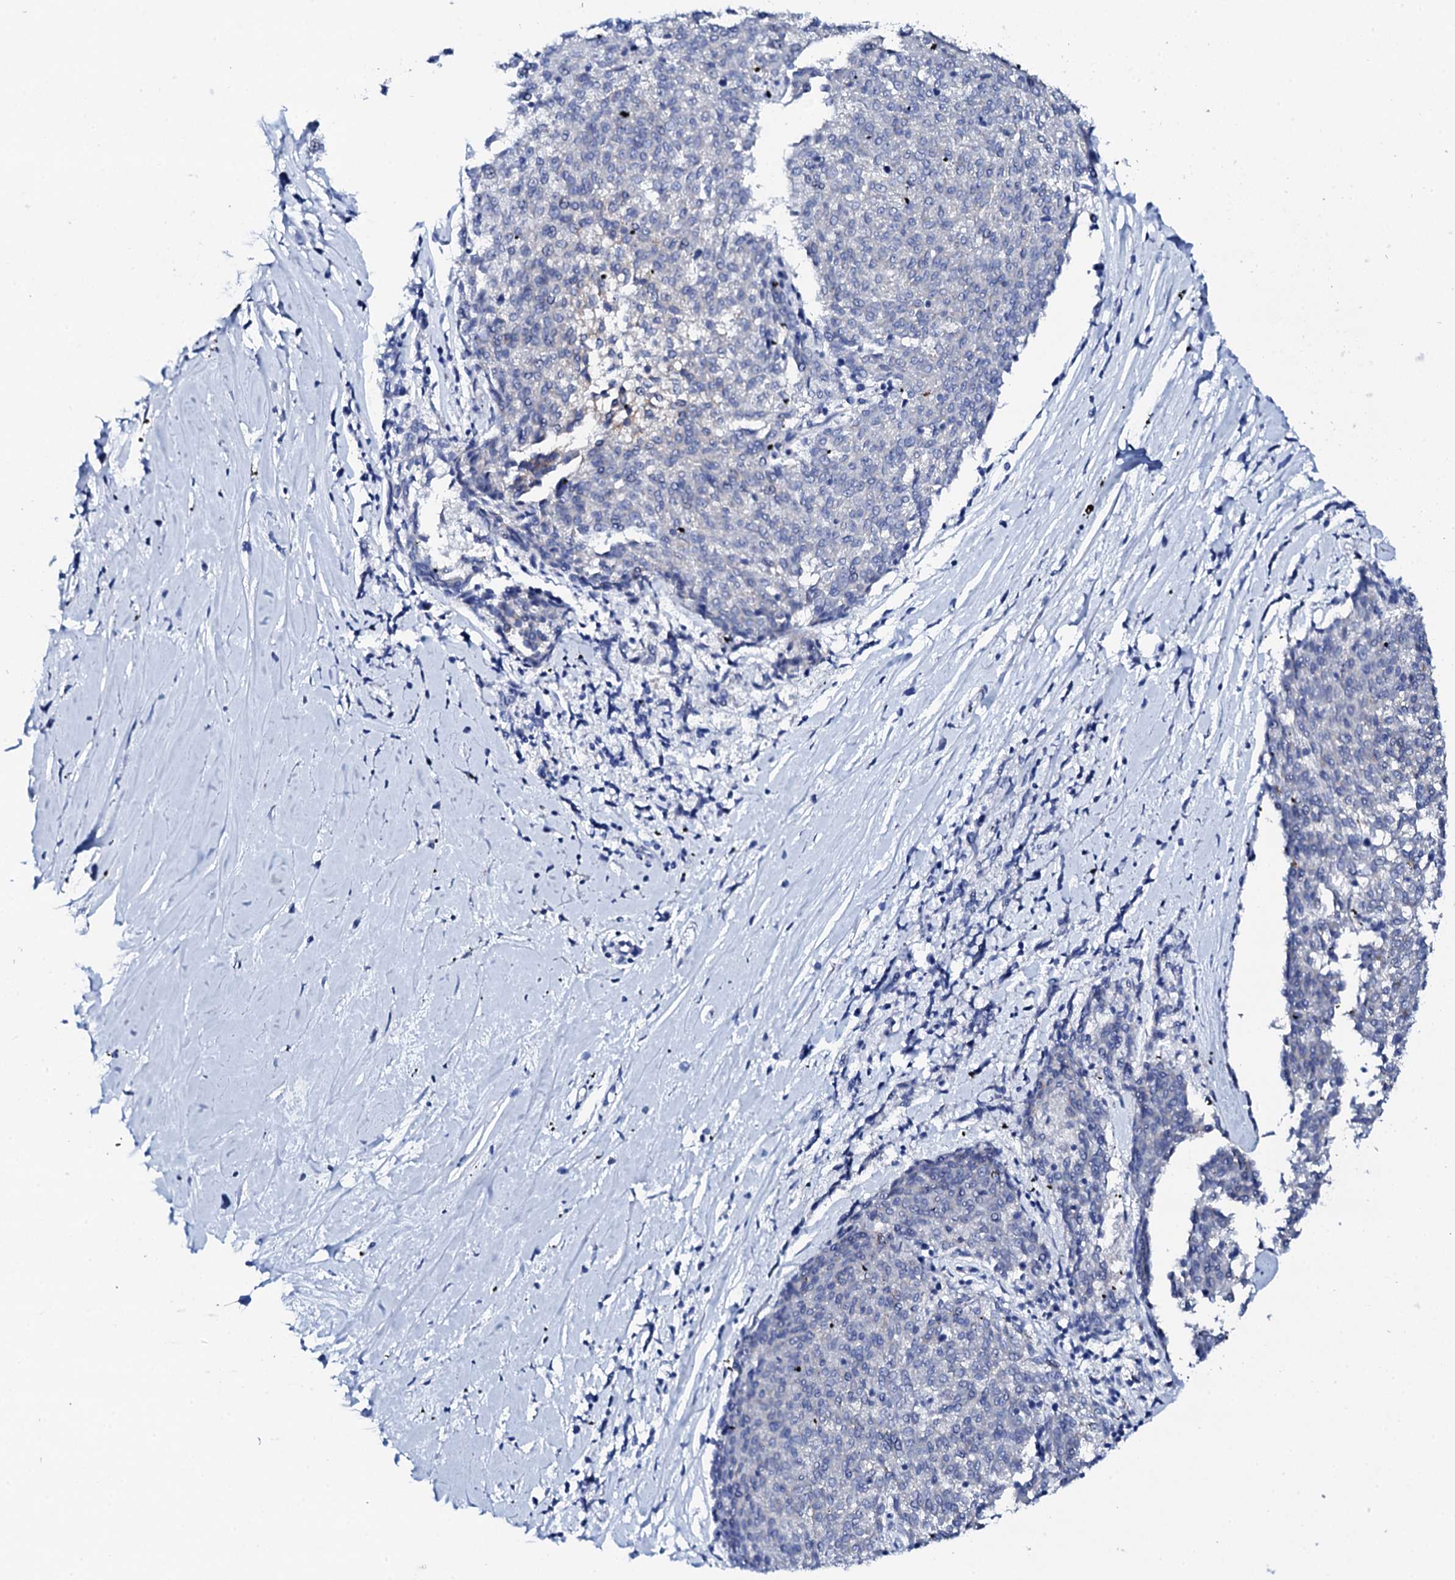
{"staining": {"intensity": "negative", "quantity": "none", "location": "none"}, "tissue": "melanoma", "cell_type": "Tumor cells", "image_type": "cancer", "snomed": [{"axis": "morphology", "description": "Malignant melanoma, NOS"}, {"axis": "topography", "description": "Skin"}], "caption": "Immunohistochemistry (IHC) of melanoma exhibits no positivity in tumor cells. (Brightfield microscopy of DAB (3,3'-diaminobenzidine) immunohistochemistry (IHC) at high magnification).", "gene": "NUDT13", "patient": {"sex": "female", "age": 72}}